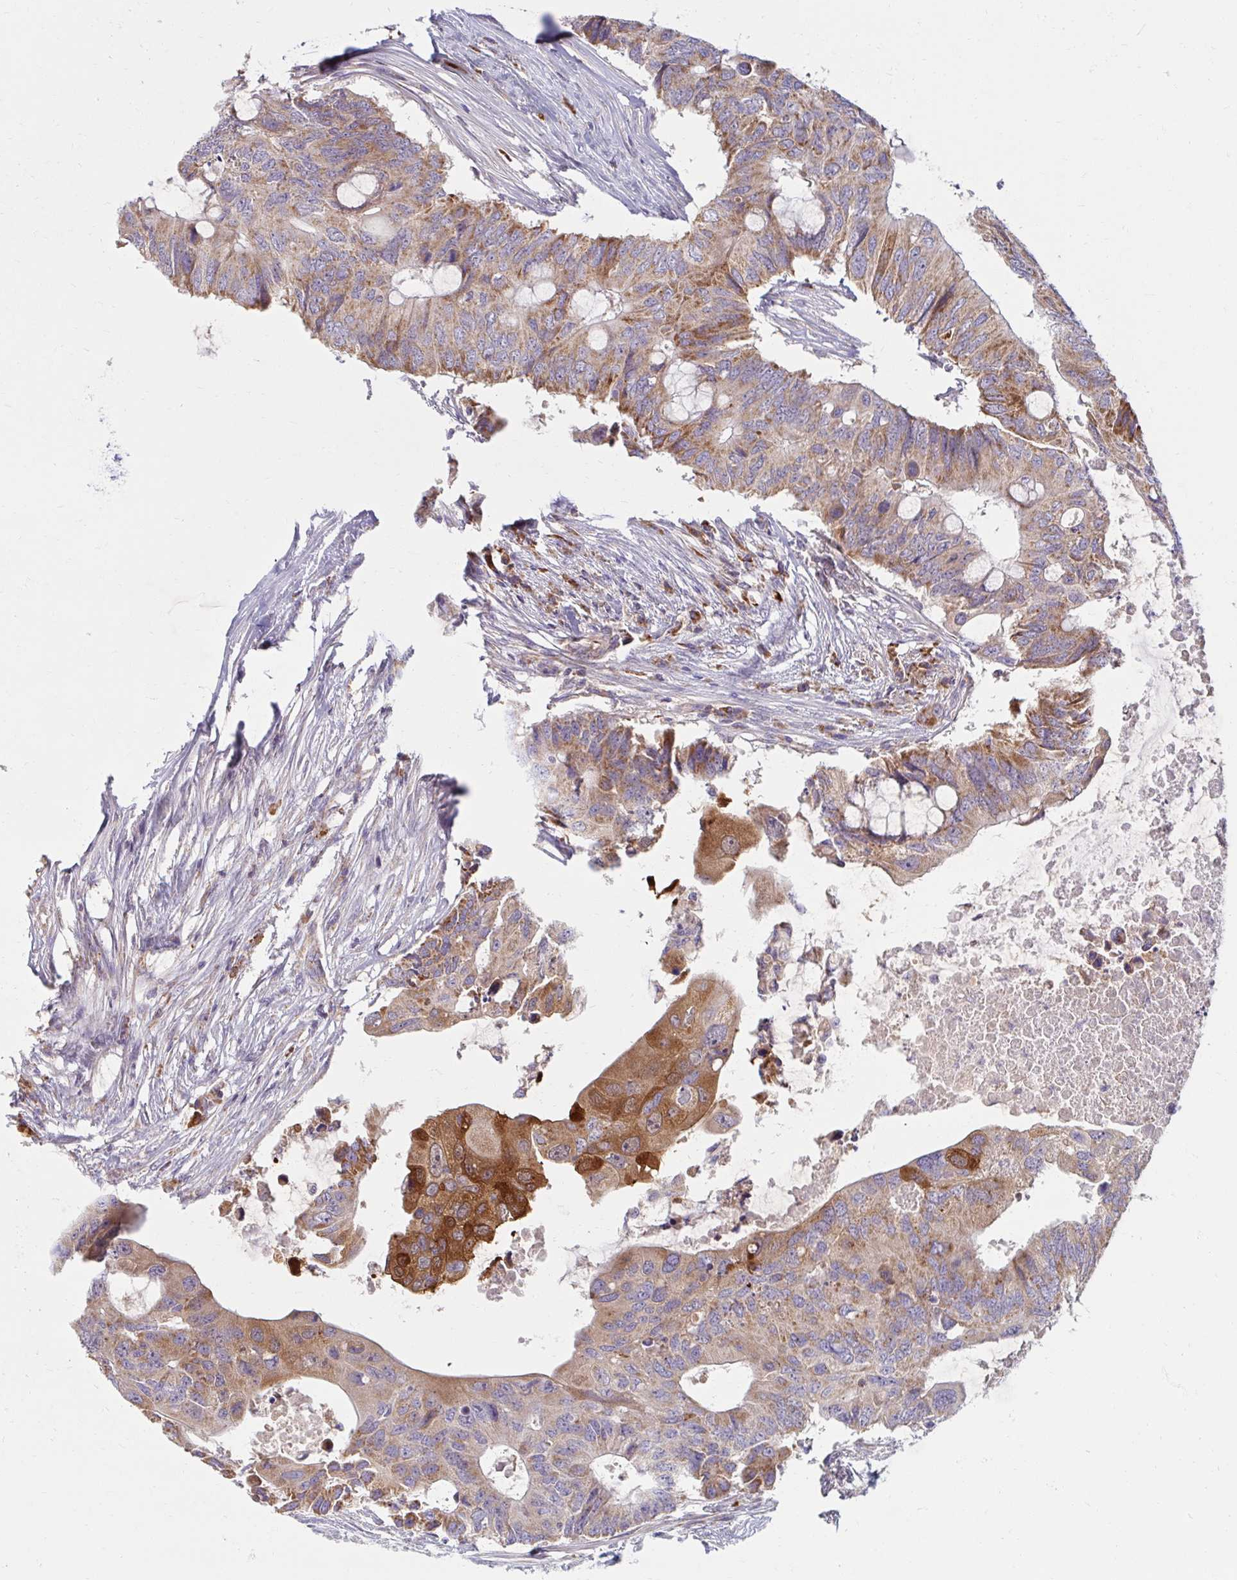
{"staining": {"intensity": "moderate", "quantity": "25%-75%", "location": "cytoplasmic/membranous"}, "tissue": "colorectal cancer", "cell_type": "Tumor cells", "image_type": "cancer", "snomed": [{"axis": "morphology", "description": "Adenocarcinoma, NOS"}, {"axis": "topography", "description": "Colon"}], "caption": "IHC (DAB (3,3'-diaminobenzidine)) staining of human colorectal cancer shows moderate cytoplasmic/membranous protein positivity in approximately 25%-75% of tumor cells.", "gene": "SKP2", "patient": {"sex": "male", "age": 71}}